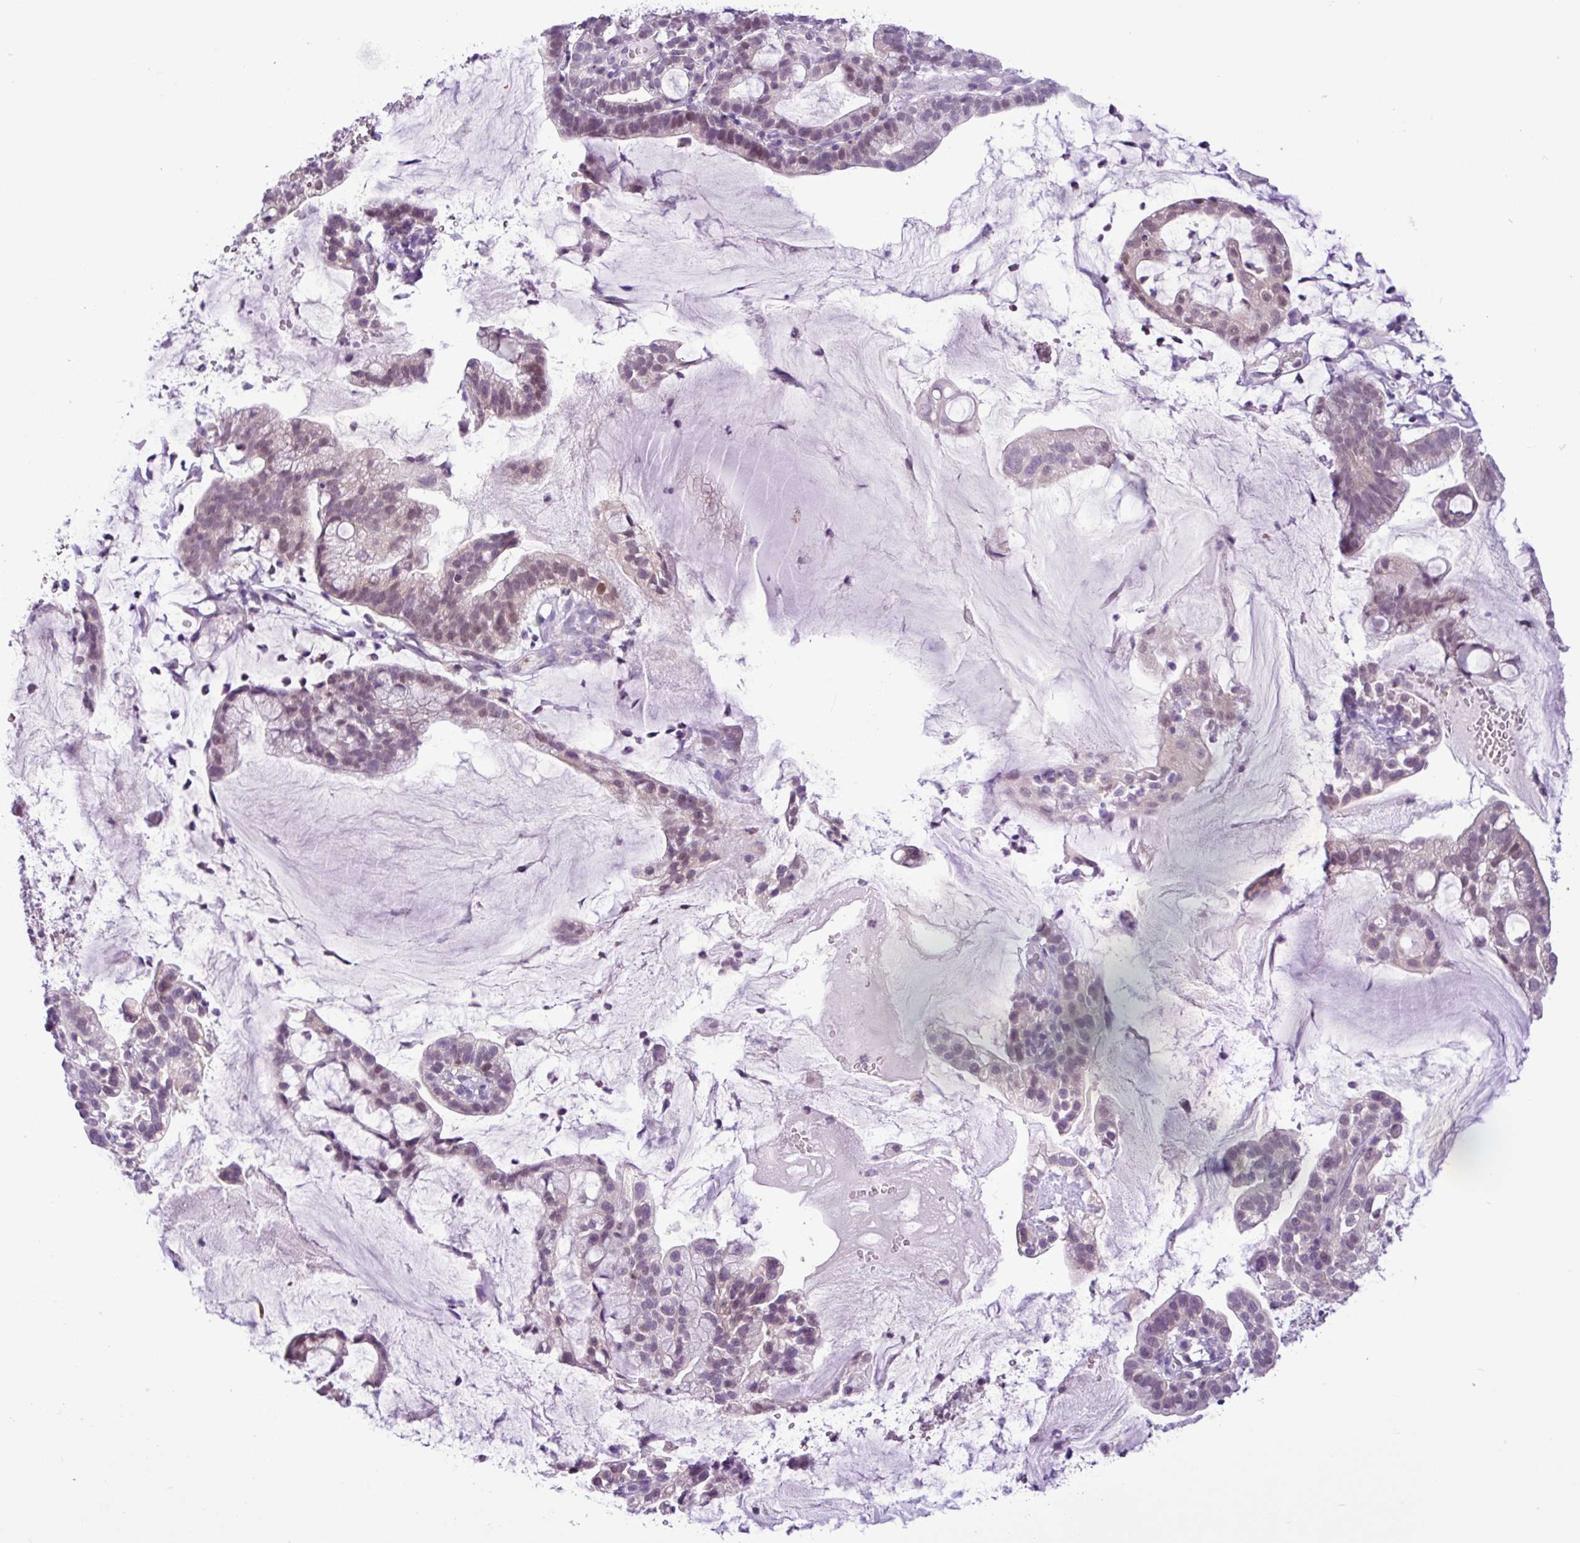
{"staining": {"intensity": "moderate", "quantity": "<25%", "location": "nuclear"}, "tissue": "cervical cancer", "cell_type": "Tumor cells", "image_type": "cancer", "snomed": [{"axis": "morphology", "description": "Adenocarcinoma, NOS"}, {"axis": "topography", "description": "Cervix"}], "caption": "This image demonstrates immunohistochemistry (IHC) staining of cervical cancer (adenocarcinoma), with low moderate nuclear staining in approximately <25% of tumor cells.", "gene": "TONSL", "patient": {"sex": "female", "age": 41}}